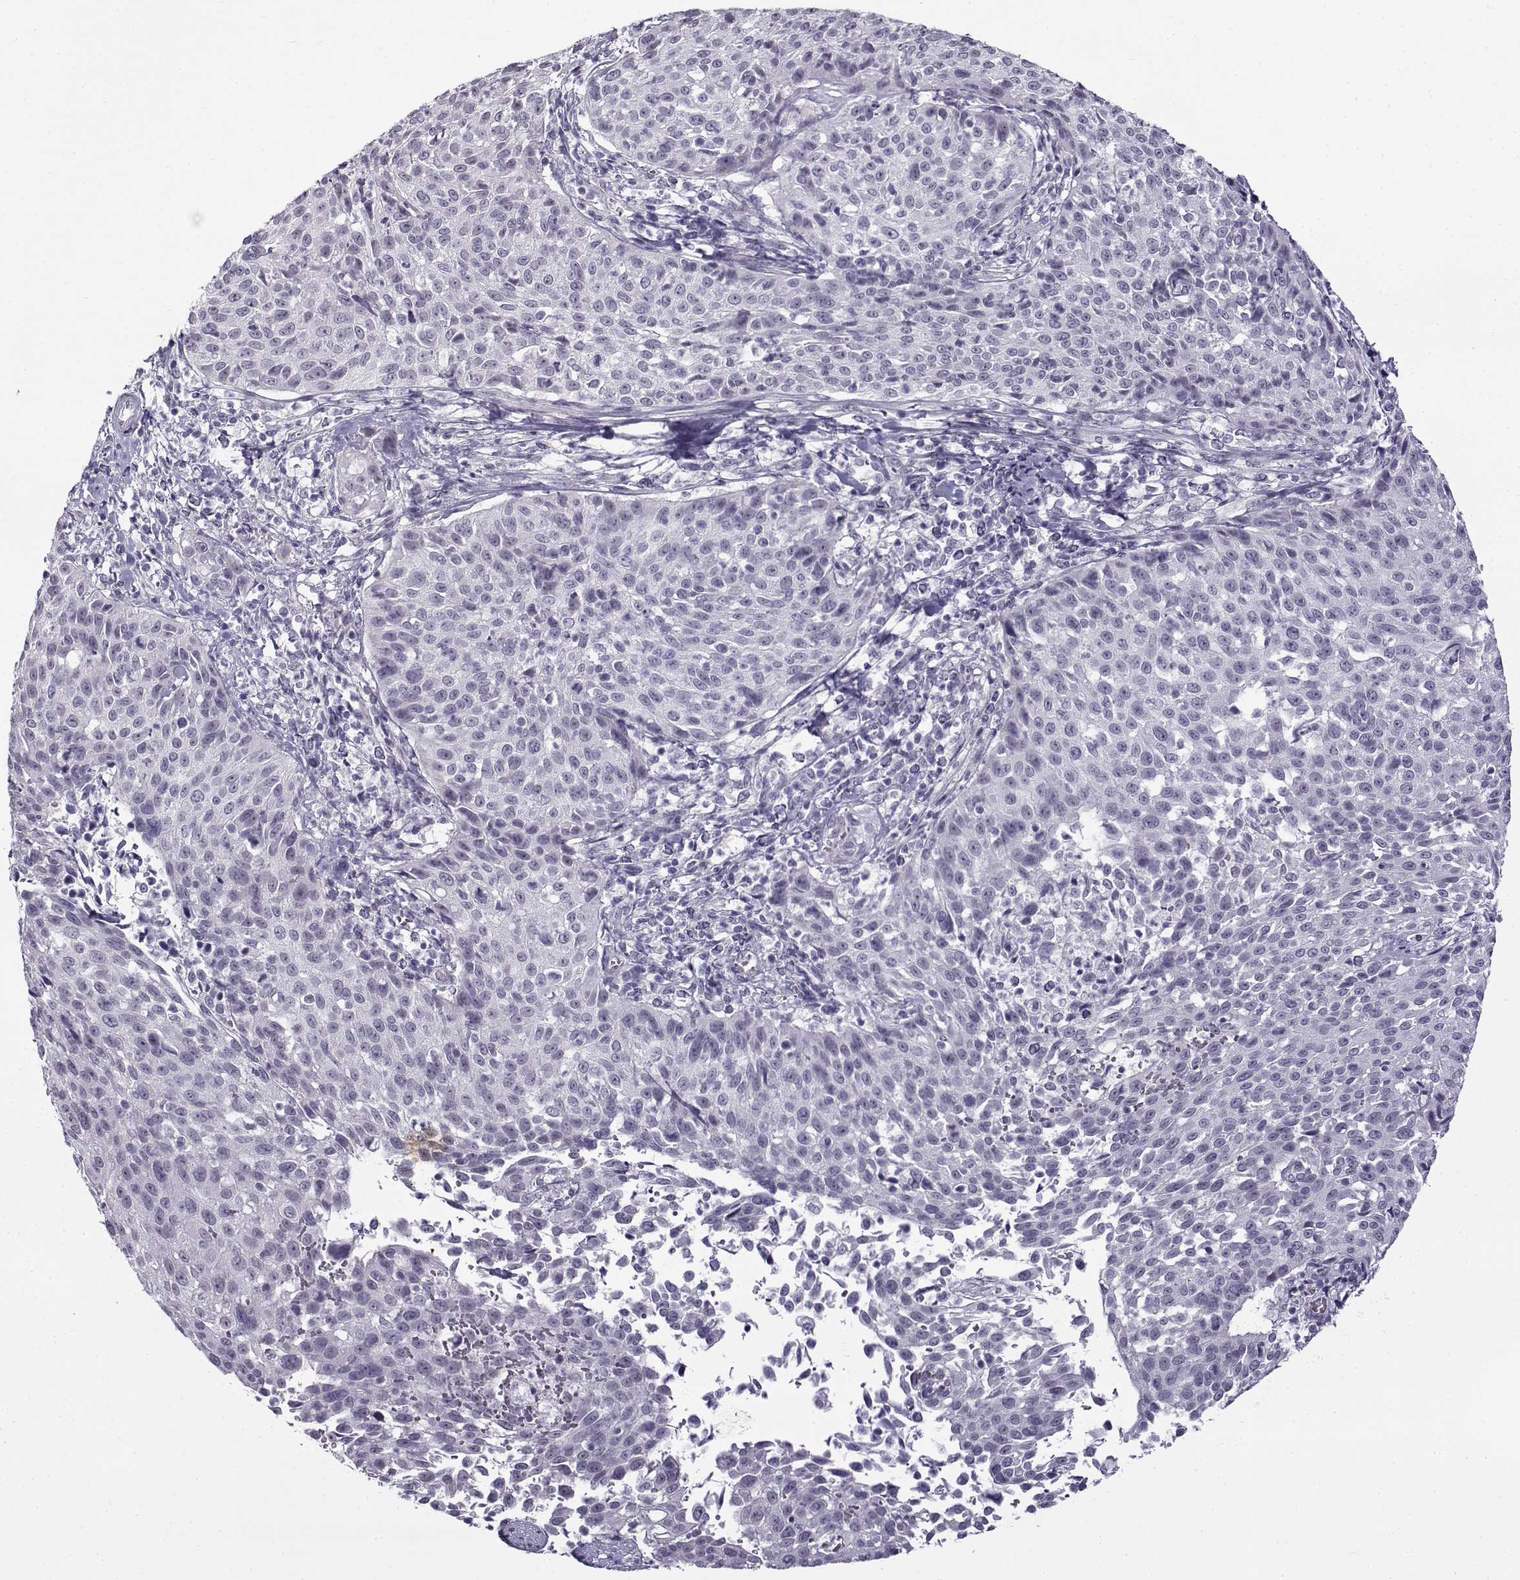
{"staining": {"intensity": "negative", "quantity": "none", "location": "none"}, "tissue": "cervical cancer", "cell_type": "Tumor cells", "image_type": "cancer", "snomed": [{"axis": "morphology", "description": "Squamous cell carcinoma, NOS"}, {"axis": "topography", "description": "Cervix"}], "caption": "IHC histopathology image of neoplastic tissue: cervical cancer stained with DAB shows no significant protein expression in tumor cells.", "gene": "TEX55", "patient": {"sex": "female", "age": 26}}